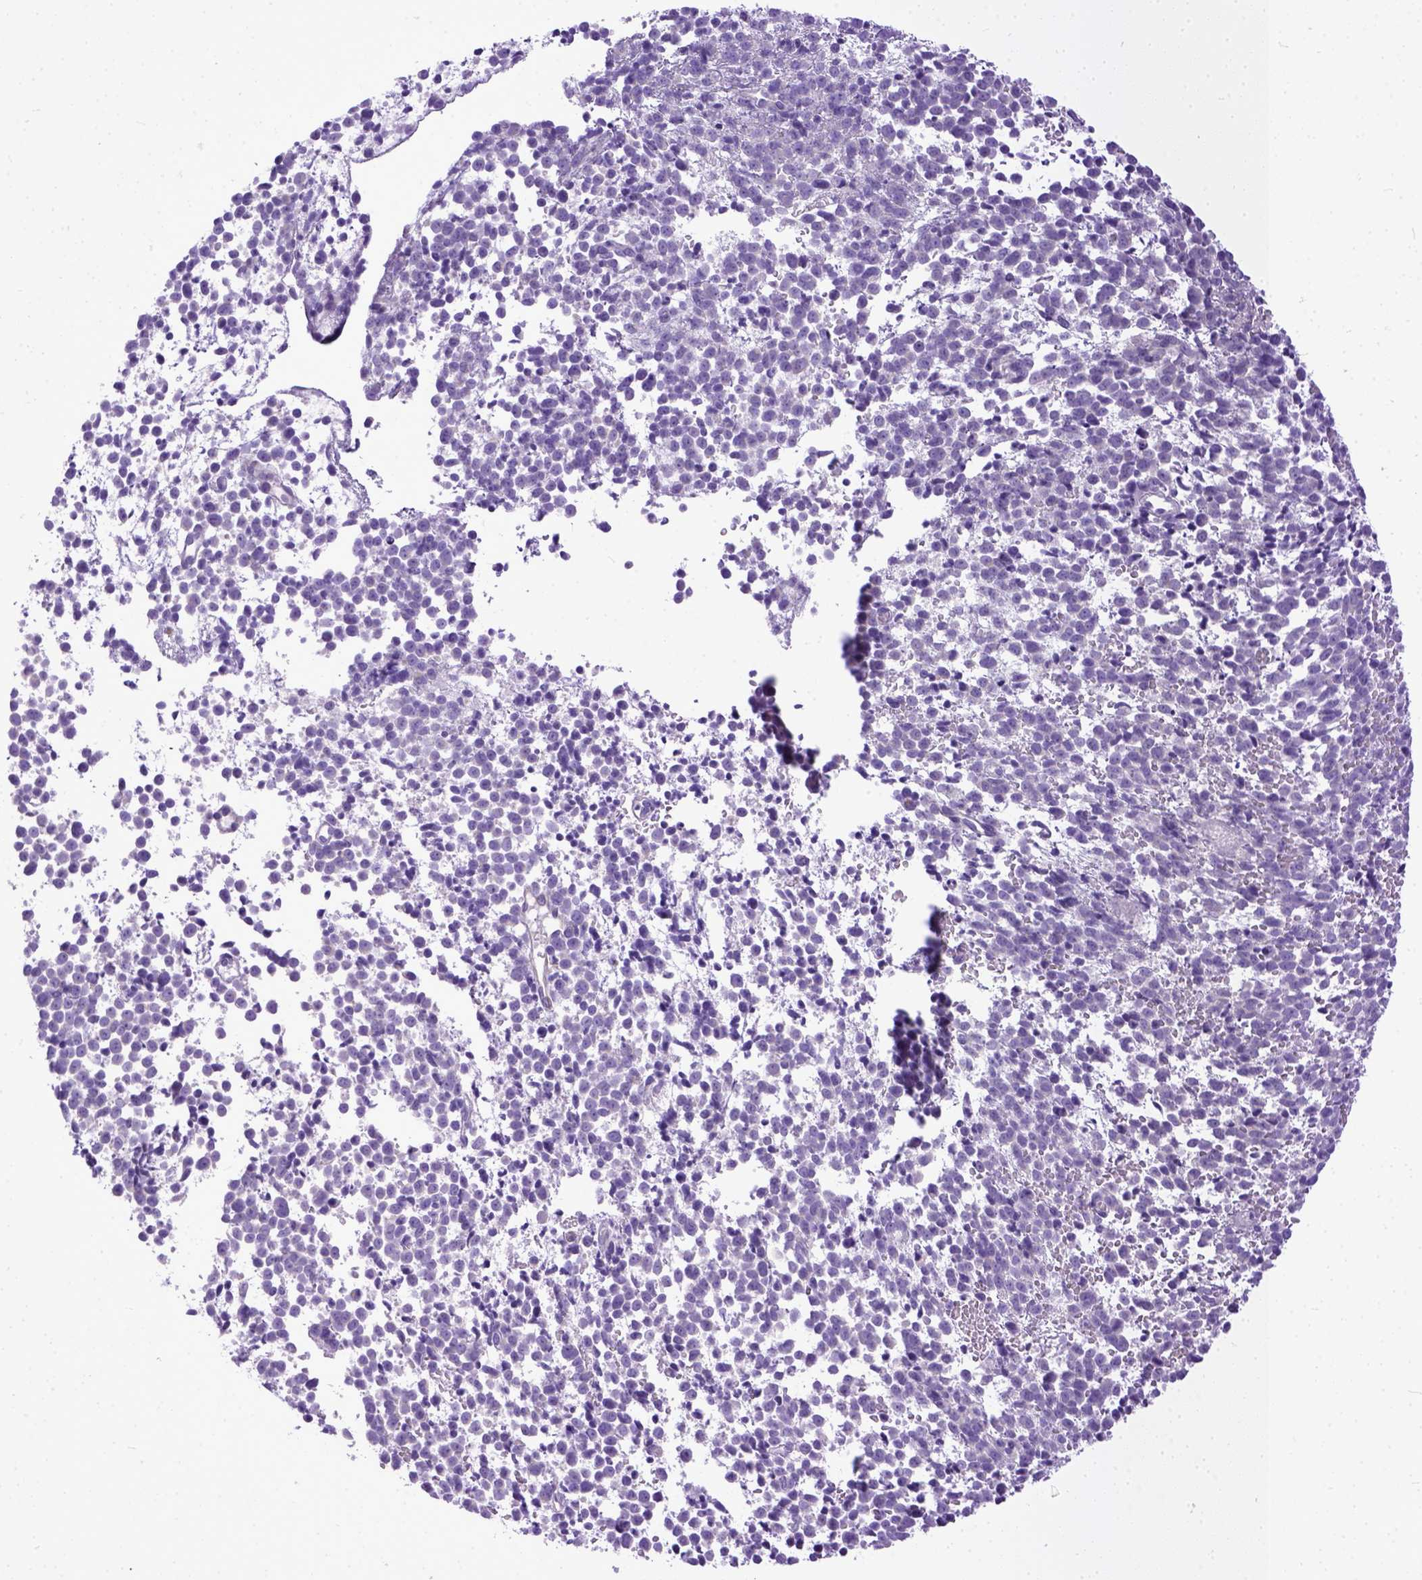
{"staining": {"intensity": "negative", "quantity": "none", "location": "none"}, "tissue": "melanoma", "cell_type": "Tumor cells", "image_type": "cancer", "snomed": [{"axis": "morphology", "description": "Malignant melanoma, NOS"}, {"axis": "topography", "description": "Skin"}], "caption": "Immunohistochemistry photomicrograph of human malignant melanoma stained for a protein (brown), which exhibits no expression in tumor cells. (Brightfield microscopy of DAB immunohistochemistry (IHC) at high magnification).", "gene": "PPL", "patient": {"sex": "female", "age": 70}}